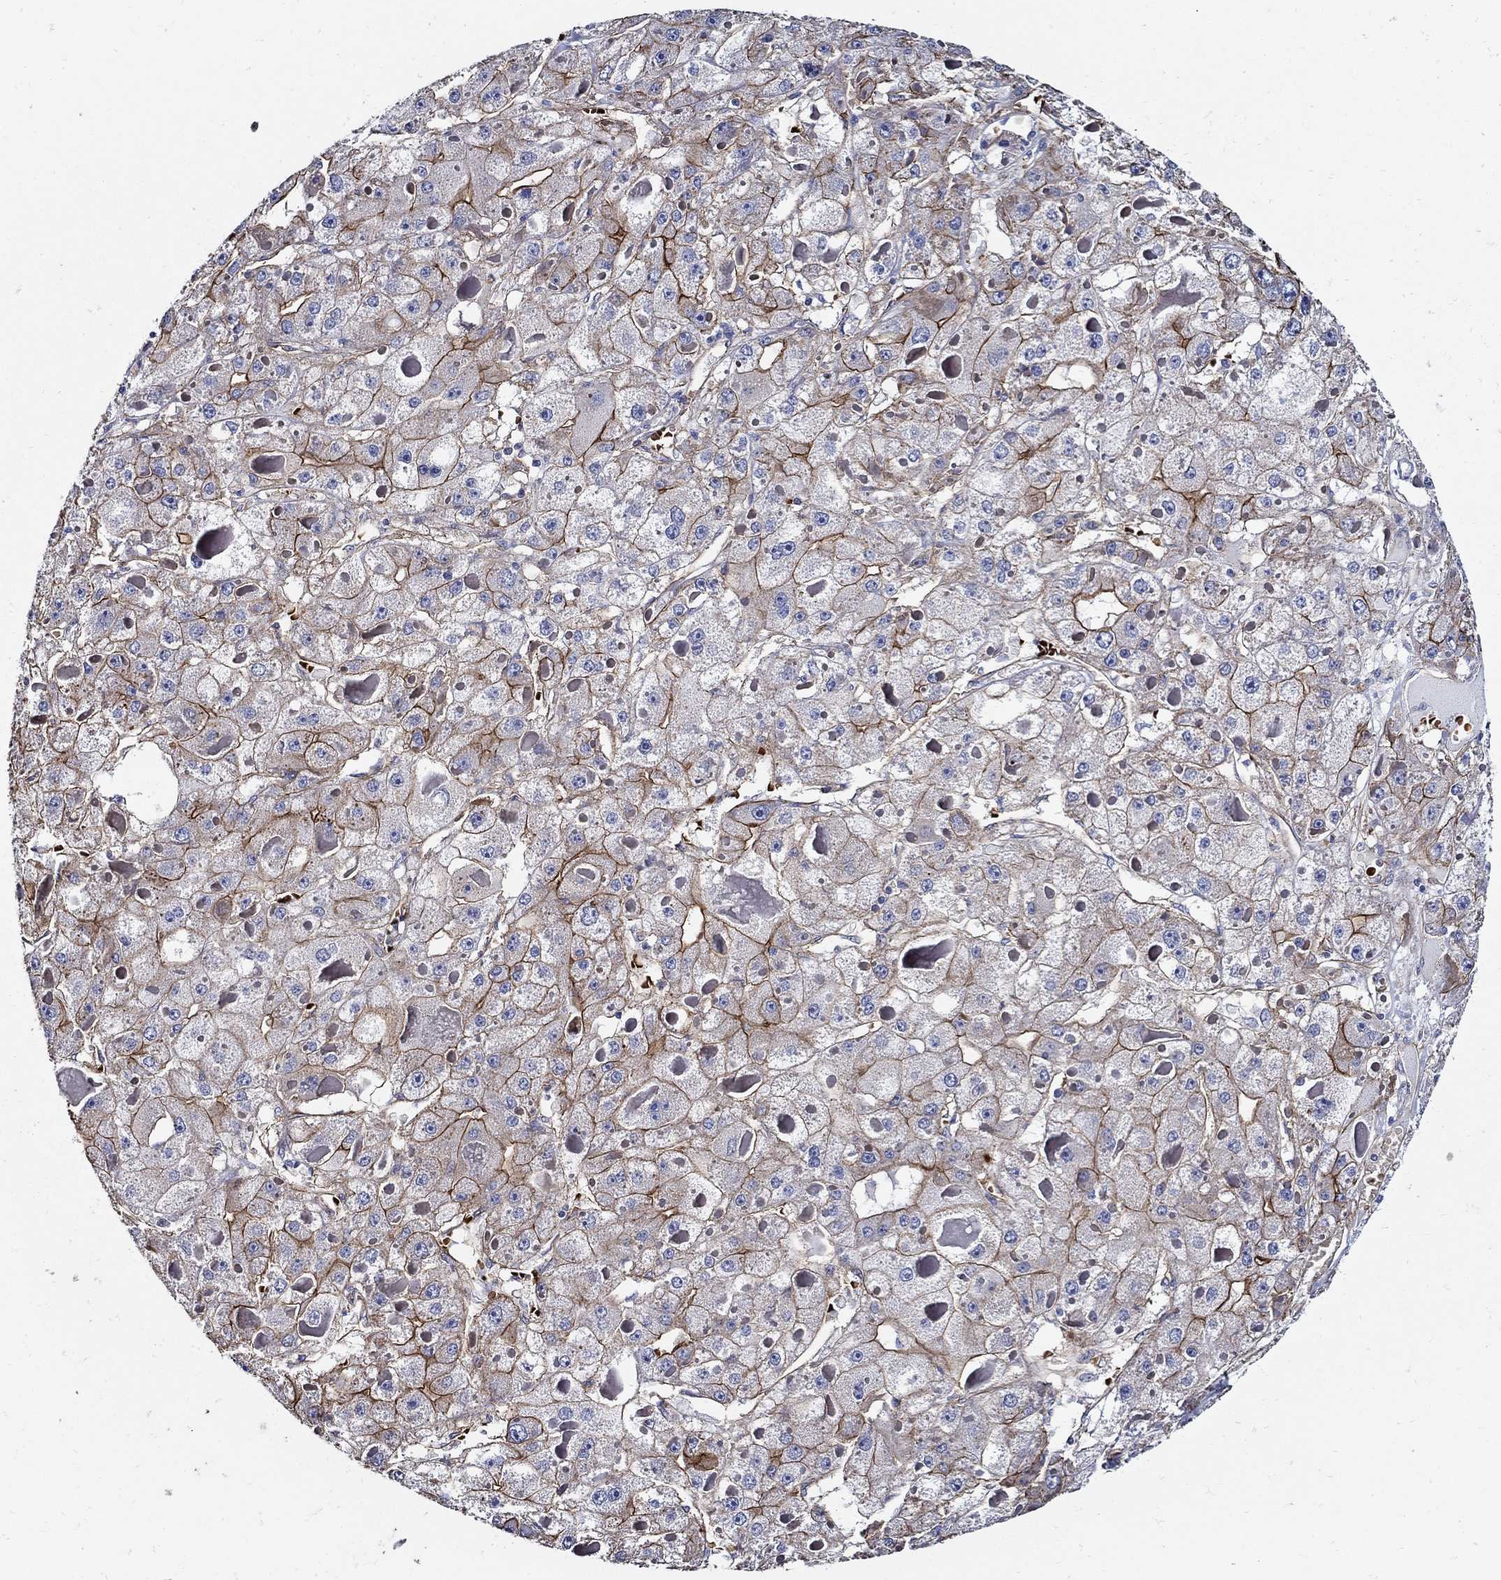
{"staining": {"intensity": "strong", "quantity": "<25%", "location": "cytoplasmic/membranous"}, "tissue": "liver cancer", "cell_type": "Tumor cells", "image_type": "cancer", "snomed": [{"axis": "morphology", "description": "Carcinoma, Hepatocellular, NOS"}, {"axis": "topography", "description": "Liver"}], "caption": "Strong cytoplasmic/membranous protein expression is appreciated in about <25% of tumor cells in hepatocellular carcinoma (liver).", "gene": "APBB3", "patient": {"sex": "female", "age": 73}}